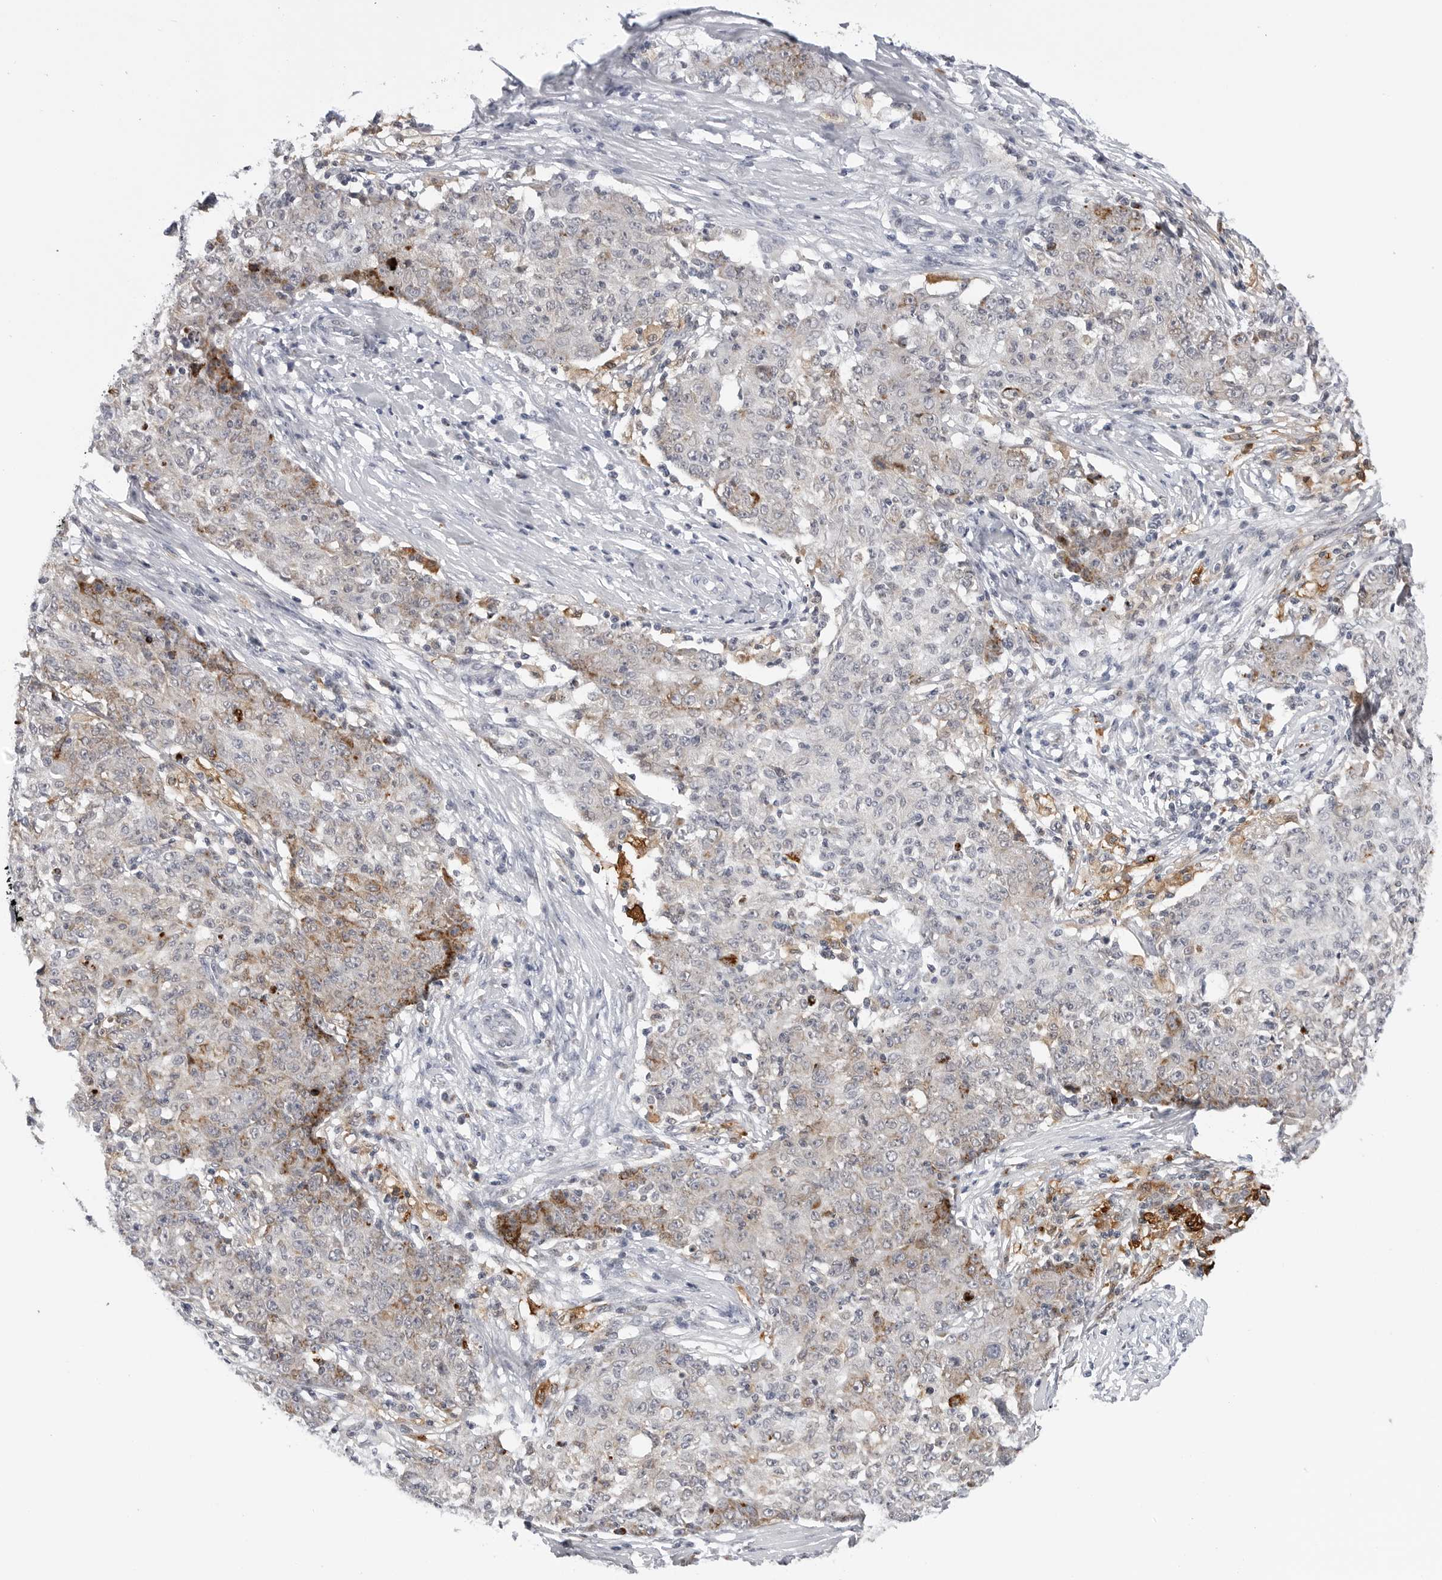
{"staining": {"intensity": "moderate", "quantity": "<25%", "location": "cytoplasmic/membranous"}, "tissue": "ovarian cancer", "cell_type": "Tumor cells", "image_type": "cancer", "snomed": [{"axis": "morphology", "description": "Carcinoma, endometroid"}, {"axis": "topography", "description": "Ovary"}], "caption": "IHC staining of endometroid carcinoma (ovarian), which exhibits low levels of moderate cytoplasmic/membranous staining in about <25% of tumor cells indicating moderate cytoplasmic/membranous protein positivity. The staining was performed using DAB (brown) for protein detection and nuclei were counterstained in hematoxylin (blue).", "gene": "CDK20", "patient": {"sex": "female", "age": 42}}